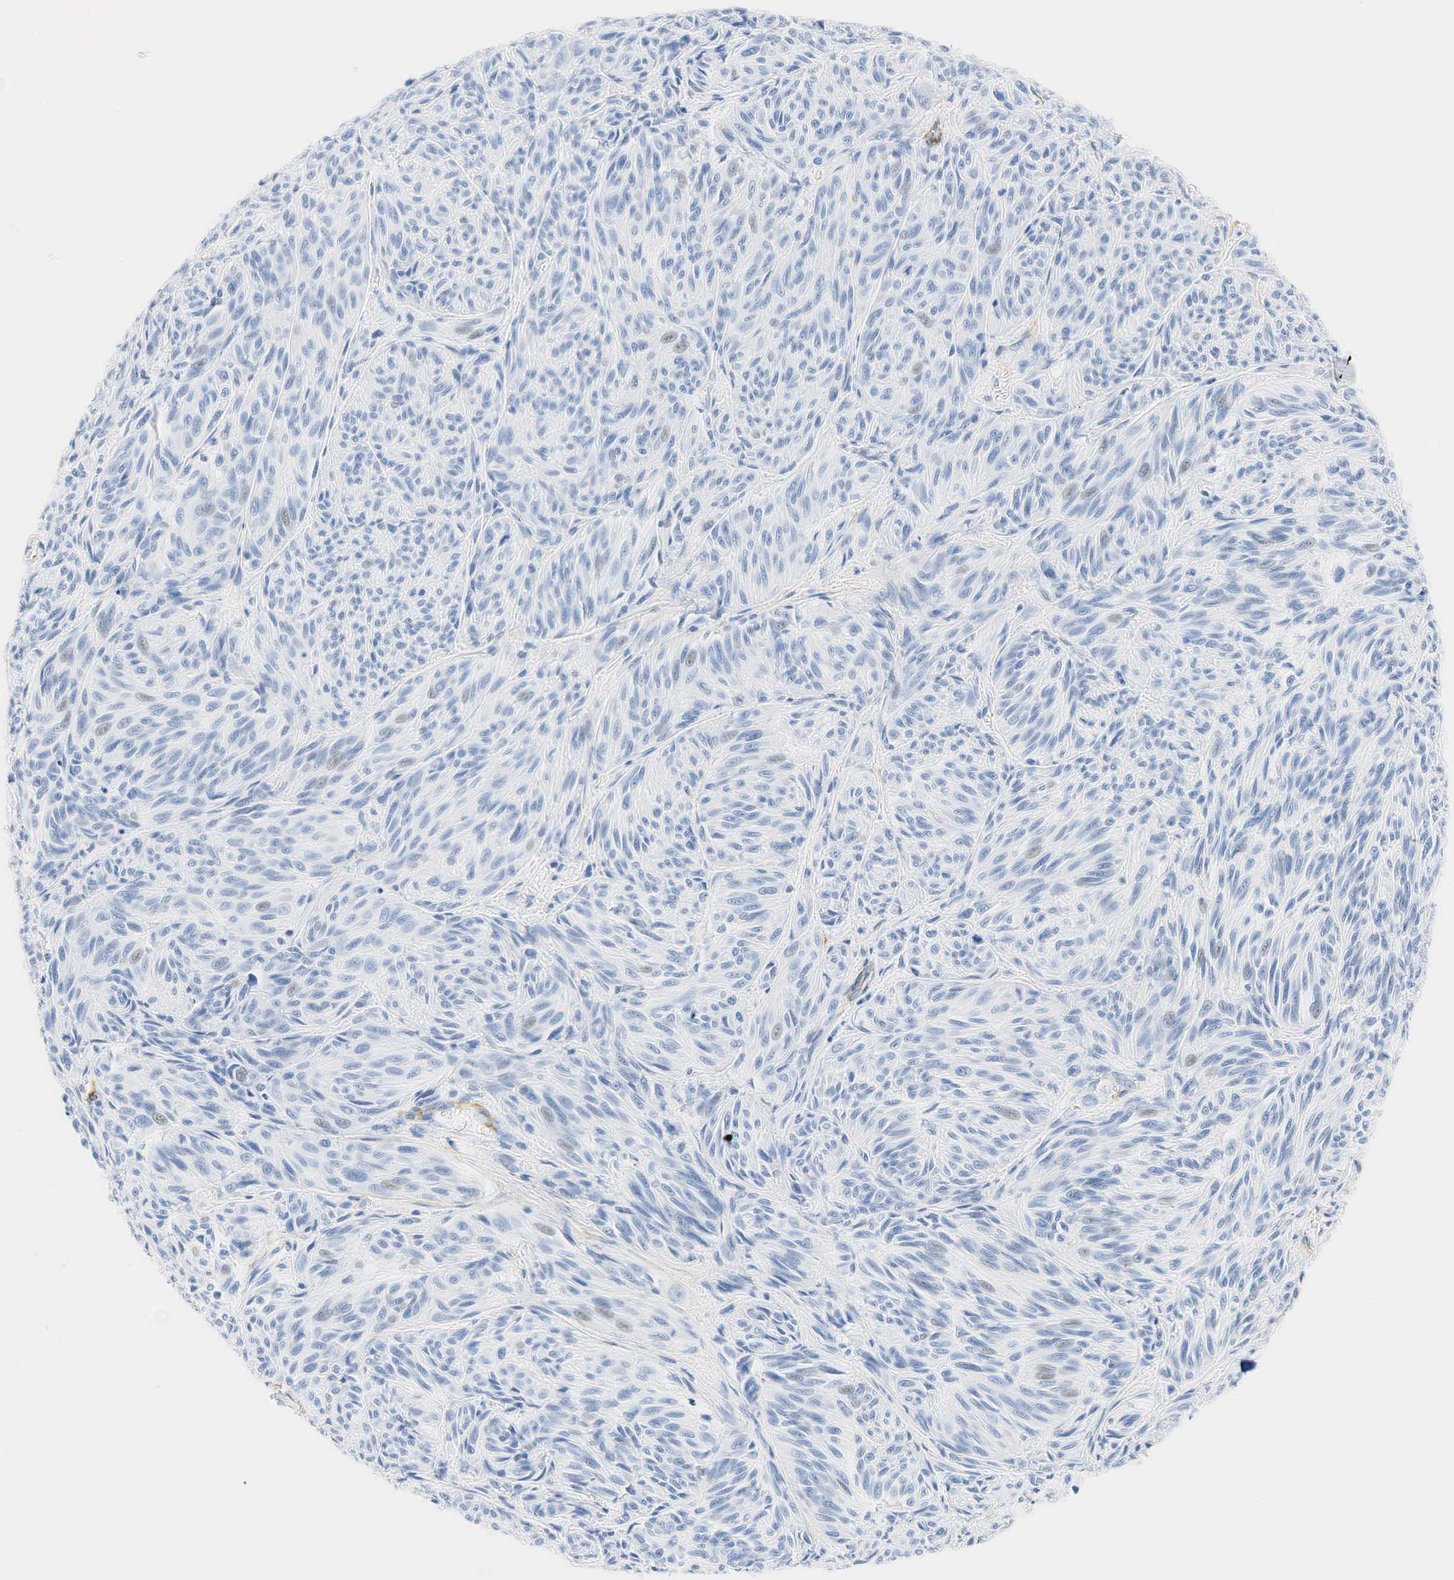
{"staining": {"intensity": "negative", "quantity": "none", "location": "none"}, "tissue": "melanoma", "cell_type": "Tumor cells", "image_type": "cancer", "snomed": [{"axis": "morphology", "description": "Malignant melanoma, NOS"}, {"axis": "topography", "description": "Skin"}], "caption": "IHC image of malignant melanoma stained for a protein (brown), which exhibits no staining in tumor cells.", "gene": "ACTA1", "patient": {"sex": "male", "age": 54}}